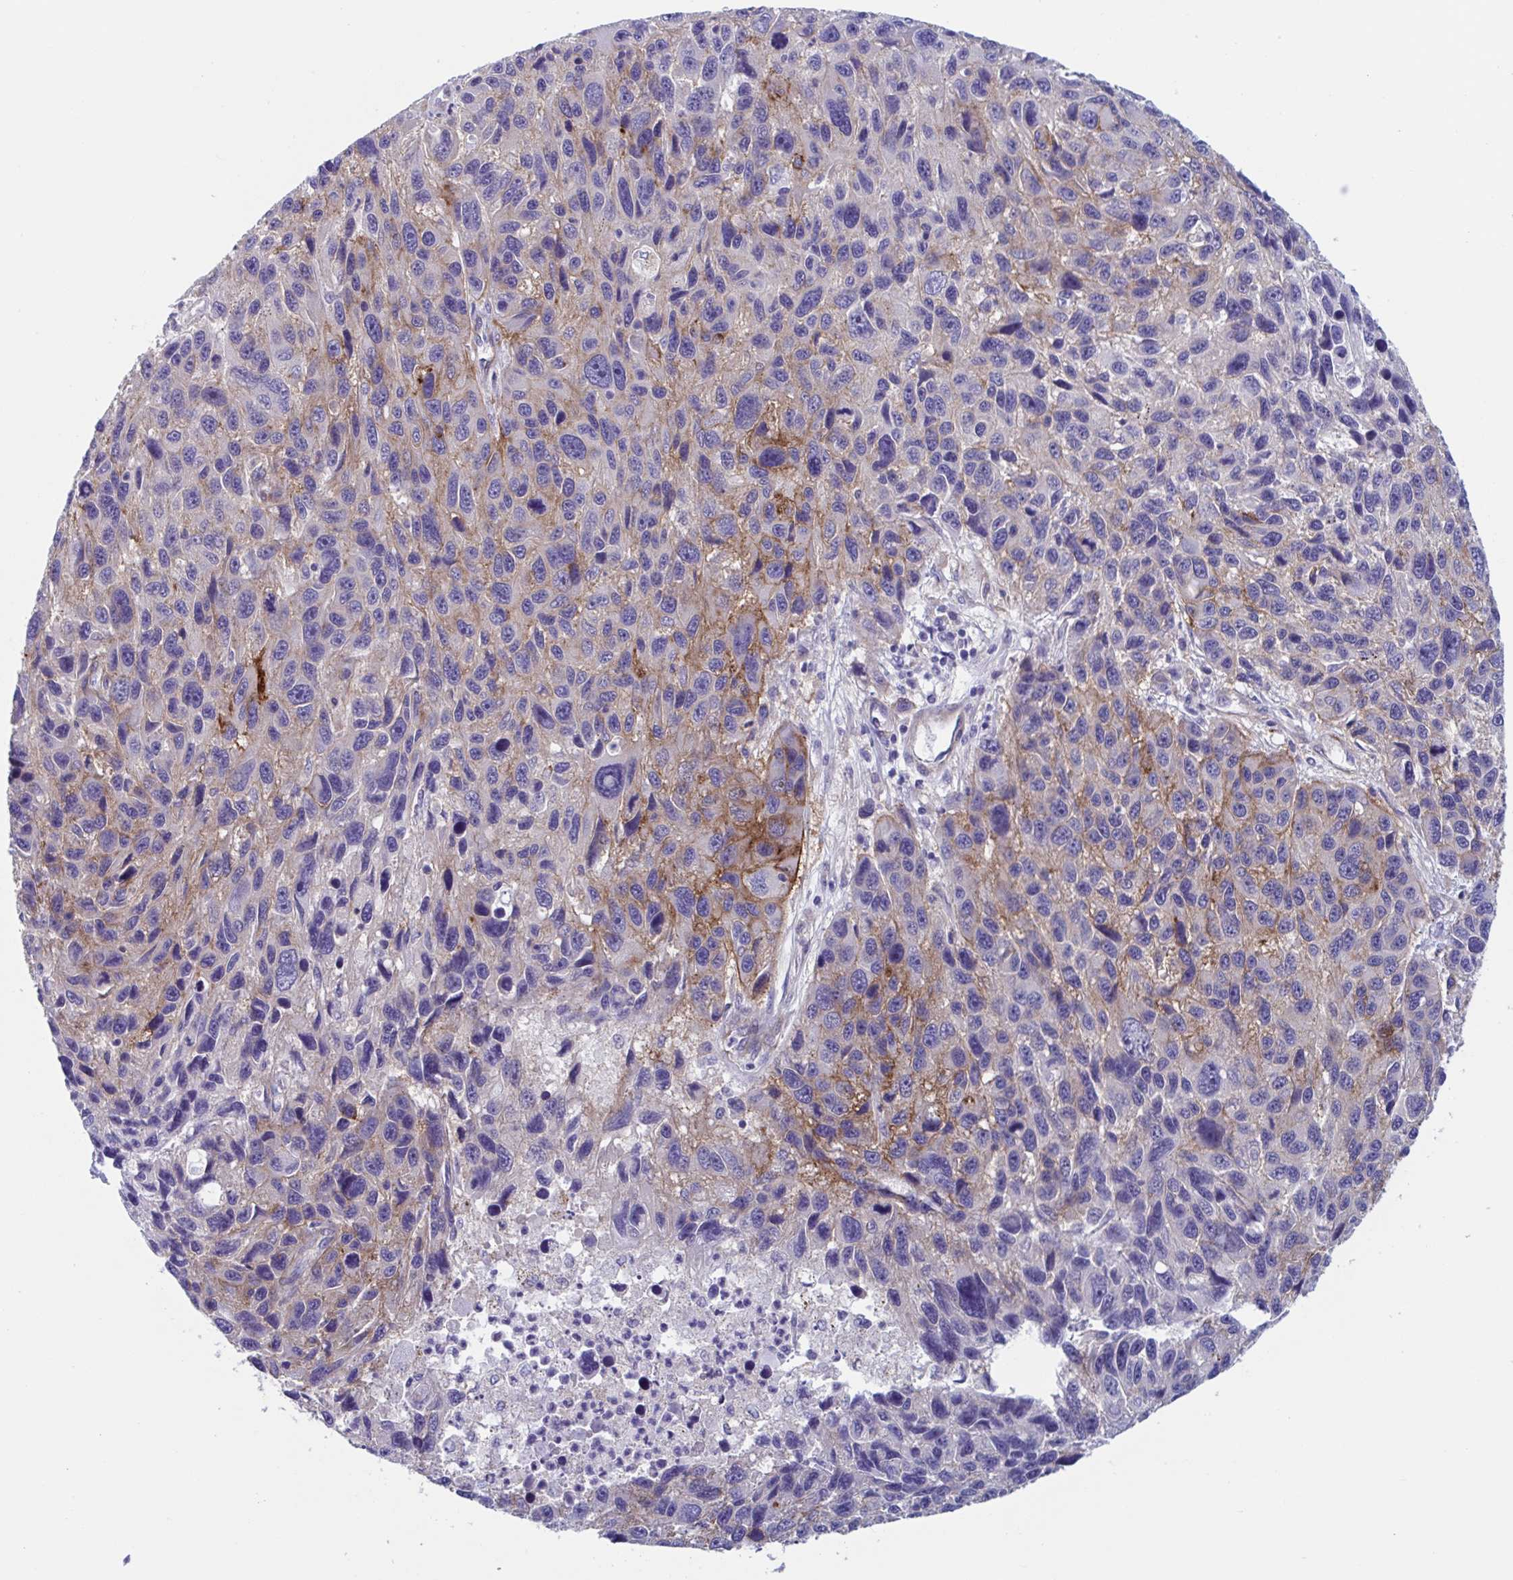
{"staining": {"intensity": "strong", "quantity": "<25%", "location": "cytoplasmic/membranous"}, "tissue": "melanoma", "cell_type": "Tumor cells", "image_type": "cancer", "snomed": [{"axis": "morphology", "description": "Malignant melanoma, NOS"}, {"axis": "topography", "description": "Skin"}], "caption": "Immunohistochemistry (IHC) (DAB (3,3'-diaminobenzidine)) staining of human malignant melanoma displays strong cytoplasmic/membranous protein positivity in about <25% of tumor cells.", "gene": "LPIN3", "patient": {"sex": "male", "age": 53}}